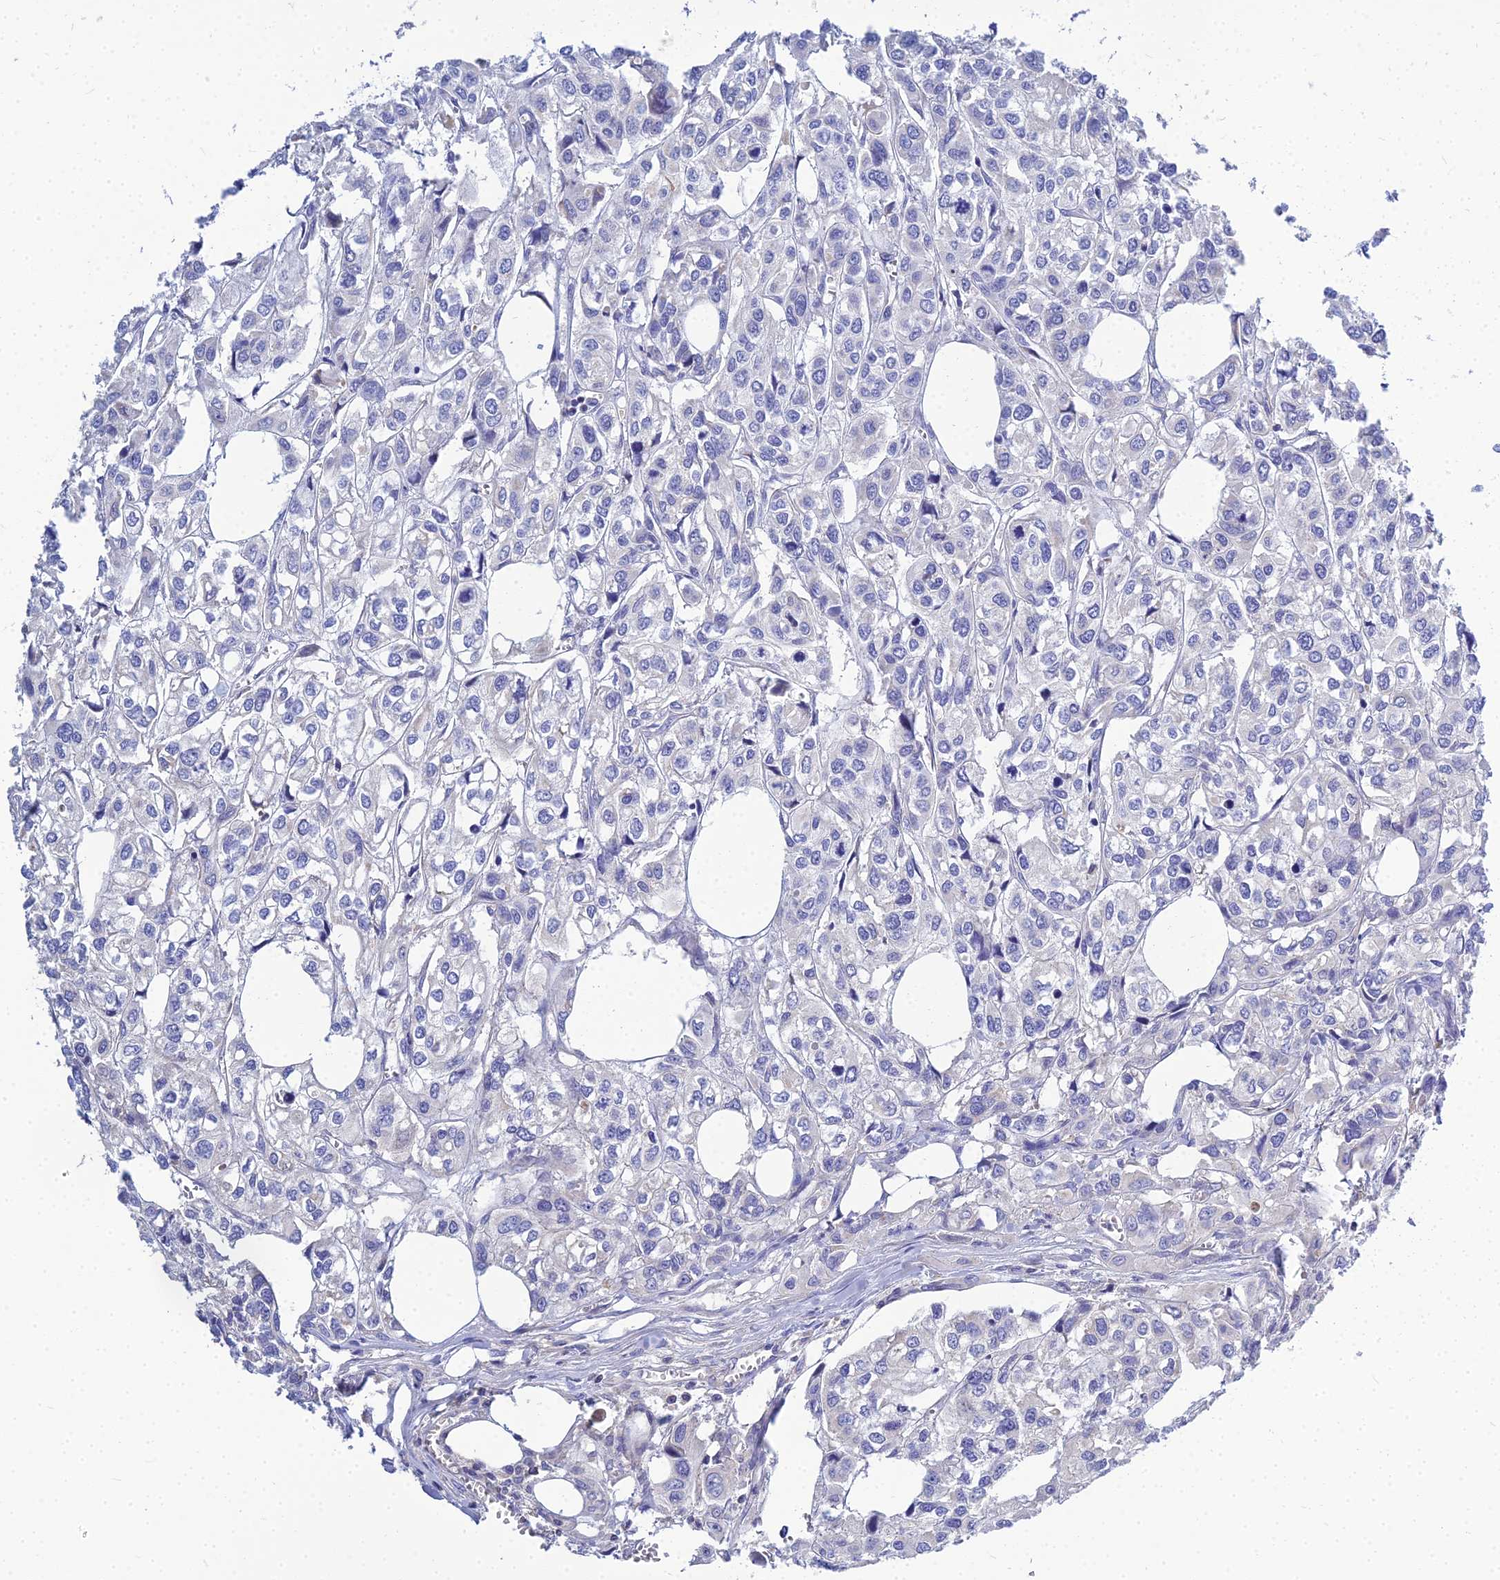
{"staining": {"intensity": "negative", "quantity": "none", "location": "none"}, "tissue": "urothelial cancer", "cell_type": "Tumor cells", "image_type": "cancer", "snomed": [{"axis": "morphology", "description": "Urothelial carcinoma, High grade"}, {"axis": "topography", "description": "Urinary bladder"}], "caption": "IHC image of neoplastic tissue: urothelial carcinoma (high-grade) stained with DAB (3,3'-diaminobenzidine) shows no significant protein positivity in tumor cells.", "gene": "NPY", "patient": {"sex": "male", "age": 67}}